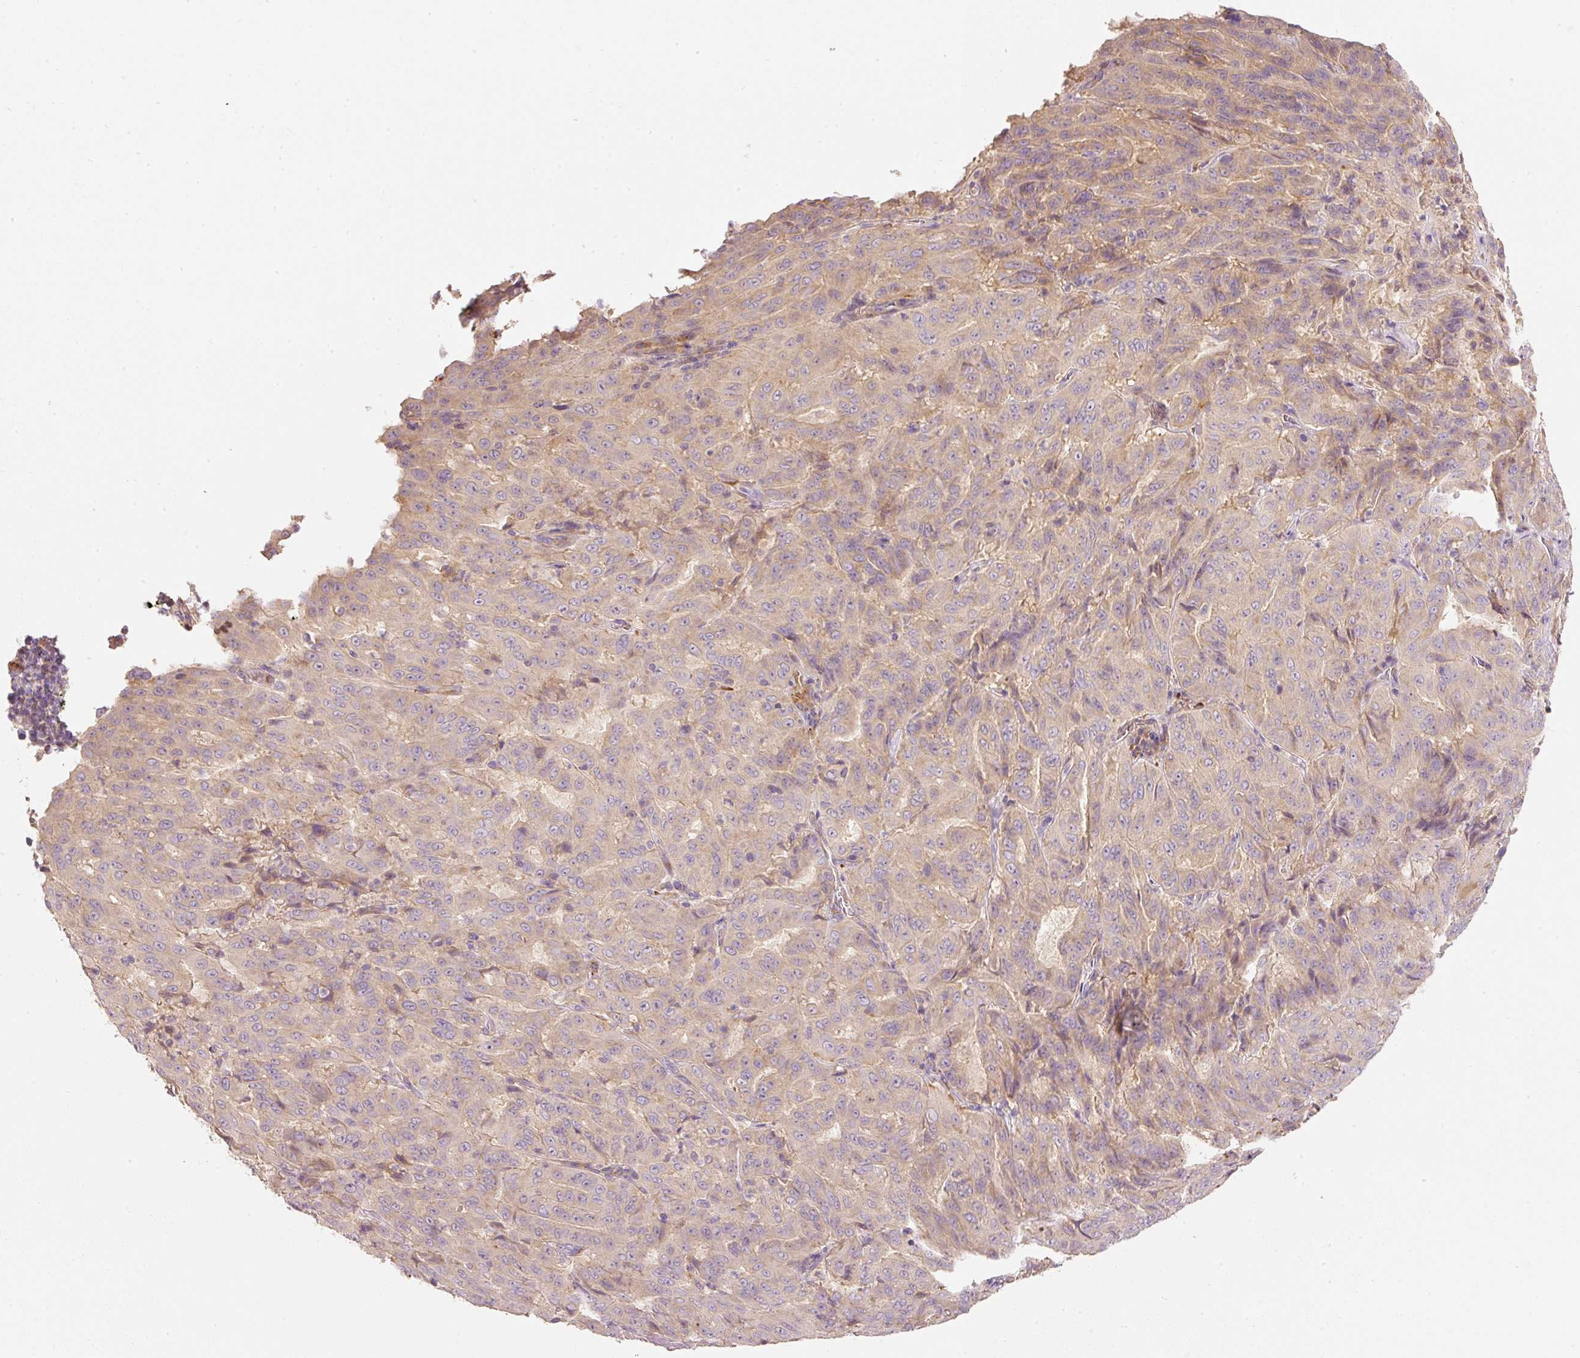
{"staining": {"intensity": "weak", "quantity": ">75%", "location": "cytoplasmic/membranous"}, "tissue": "pancreatic cancer", "cell_type": "Tumor cells", "image_type": "cancer", "snomed": [{"axis": "morphology", "description": "Adenocarcinoma, NOS"}, {"axis": "topography", "description": "Pancreas"}], "caption": "Pancreatic cancer stained with DAB IHC demonstrates low levels of weak cytoplasmic/membranous staining in approximately >75% of tumor cells.", "gene": "RNF167", "patient": {"sex": "male", "age": 63}}